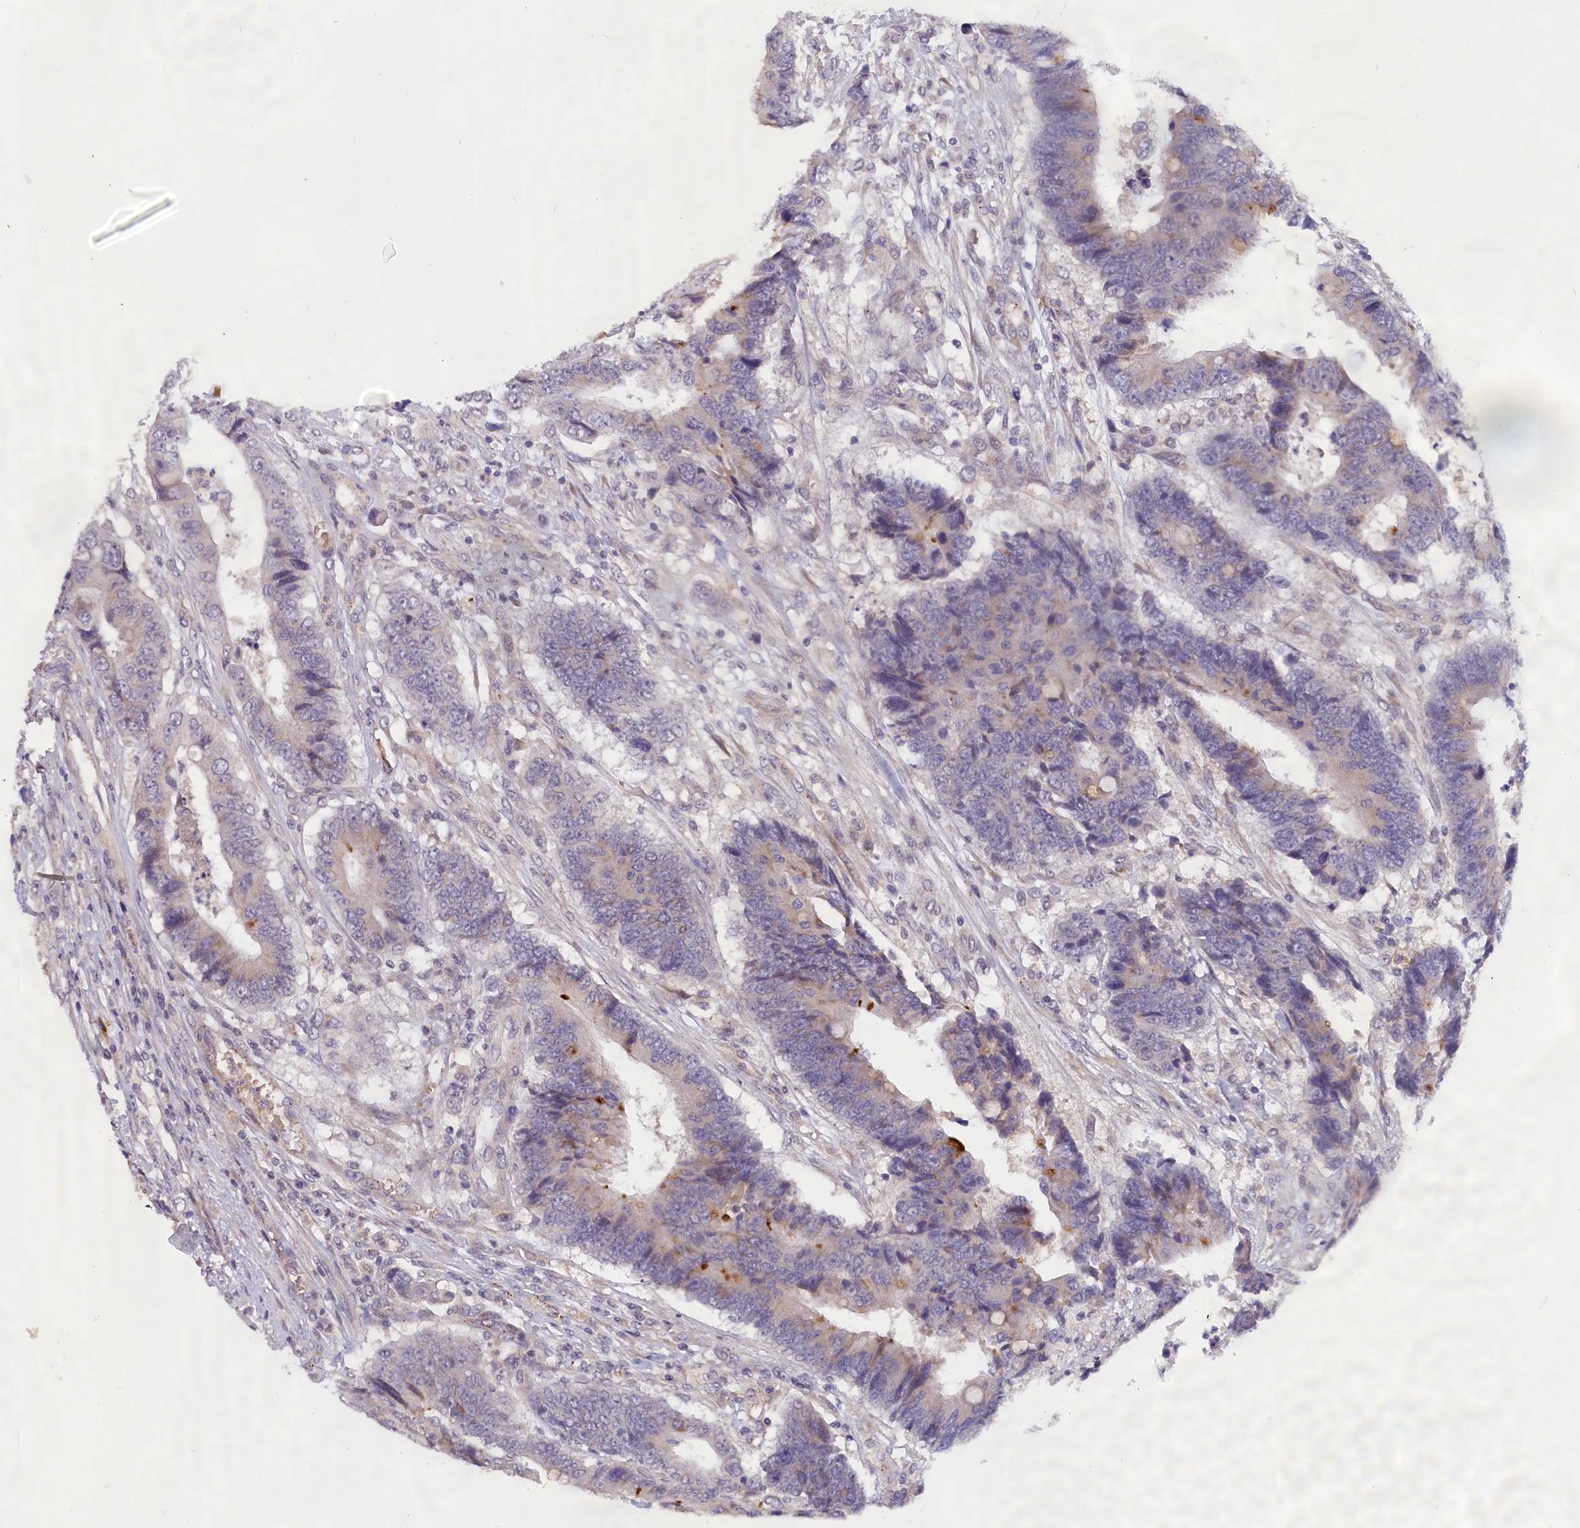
{"staining": {"intensity": "negative", "quantity": "none", "location": "none"}, "tissue": "colorectal cancer", "cell_type": "Tumor cells", "image_type": "cancer", "snomed": [{"axis": "morphology", "description": "Adenocarcinoma, NOS"}, {"axis": "topography", "description": "Rectum"}], "caption": "DAB immunohistochemical staining of human adenocarcinoma (colorectal) exhibits no significant expression in tumor cells.", "gene": "IGFALS", "patient": {"sex": "male", "age": 84}}